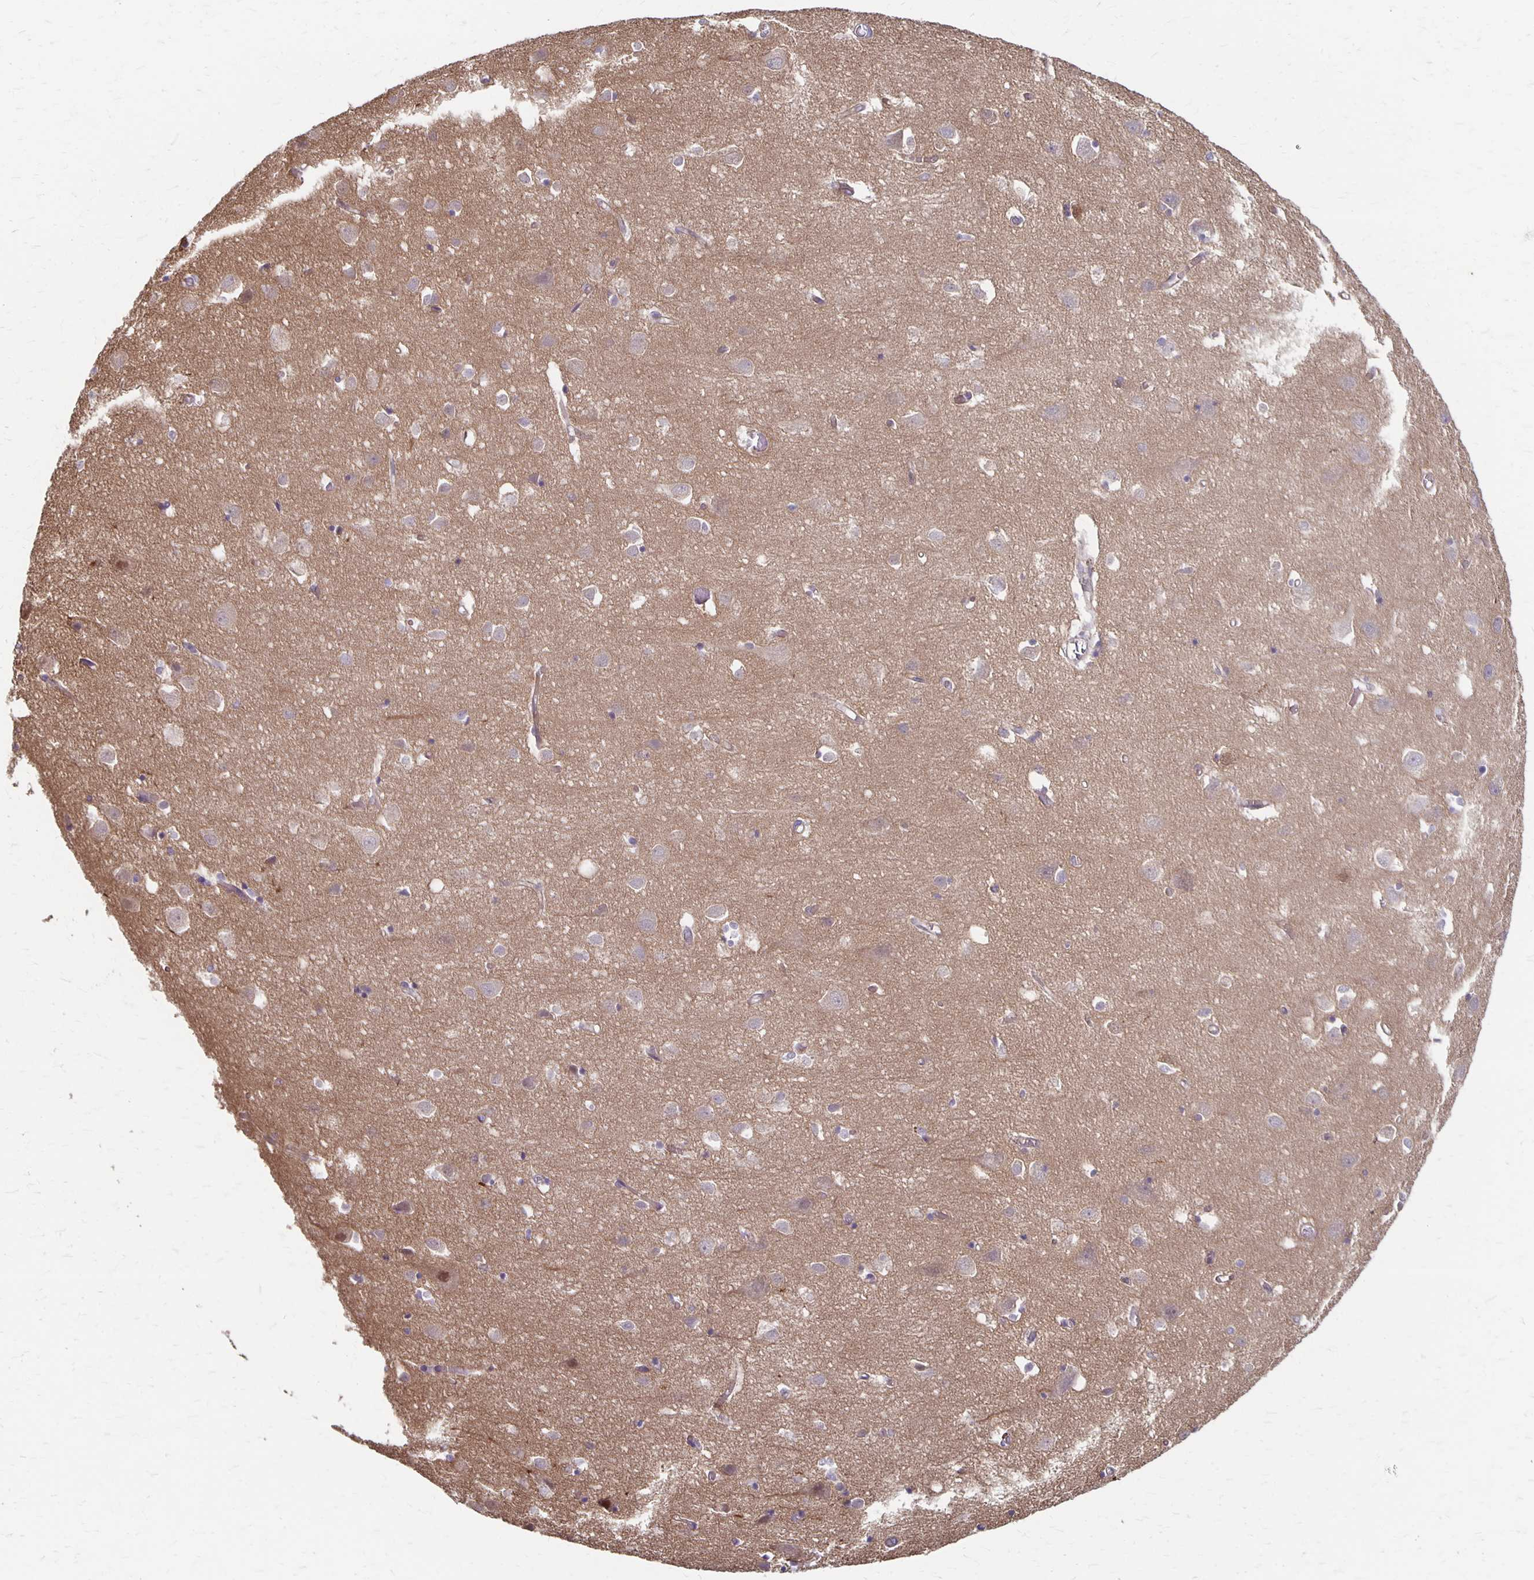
{"staining": {"intensity": "weak", "quantity": "<25%", "location": "cytoplasmic/membranous"}, "tissue": "cerebral cortex", "cell_type": "Endothelial cells", "image_type": "normal", "snomed": [{"axis": "morphology", "description": "Normal tissue, NOS"}, {"axis": "topography", "description": "Cerebral cortex"}], "caption": "Immunohistochemistry photomicrograph of unremarkable human cerebral cortex stained for a protein (brown), which reveals no staining in endothelial cells. (IHC, brightfield microscopy, high magnification).", "gene": "PPP1R3E", "patient": {"sex": "male", "age": 70}}